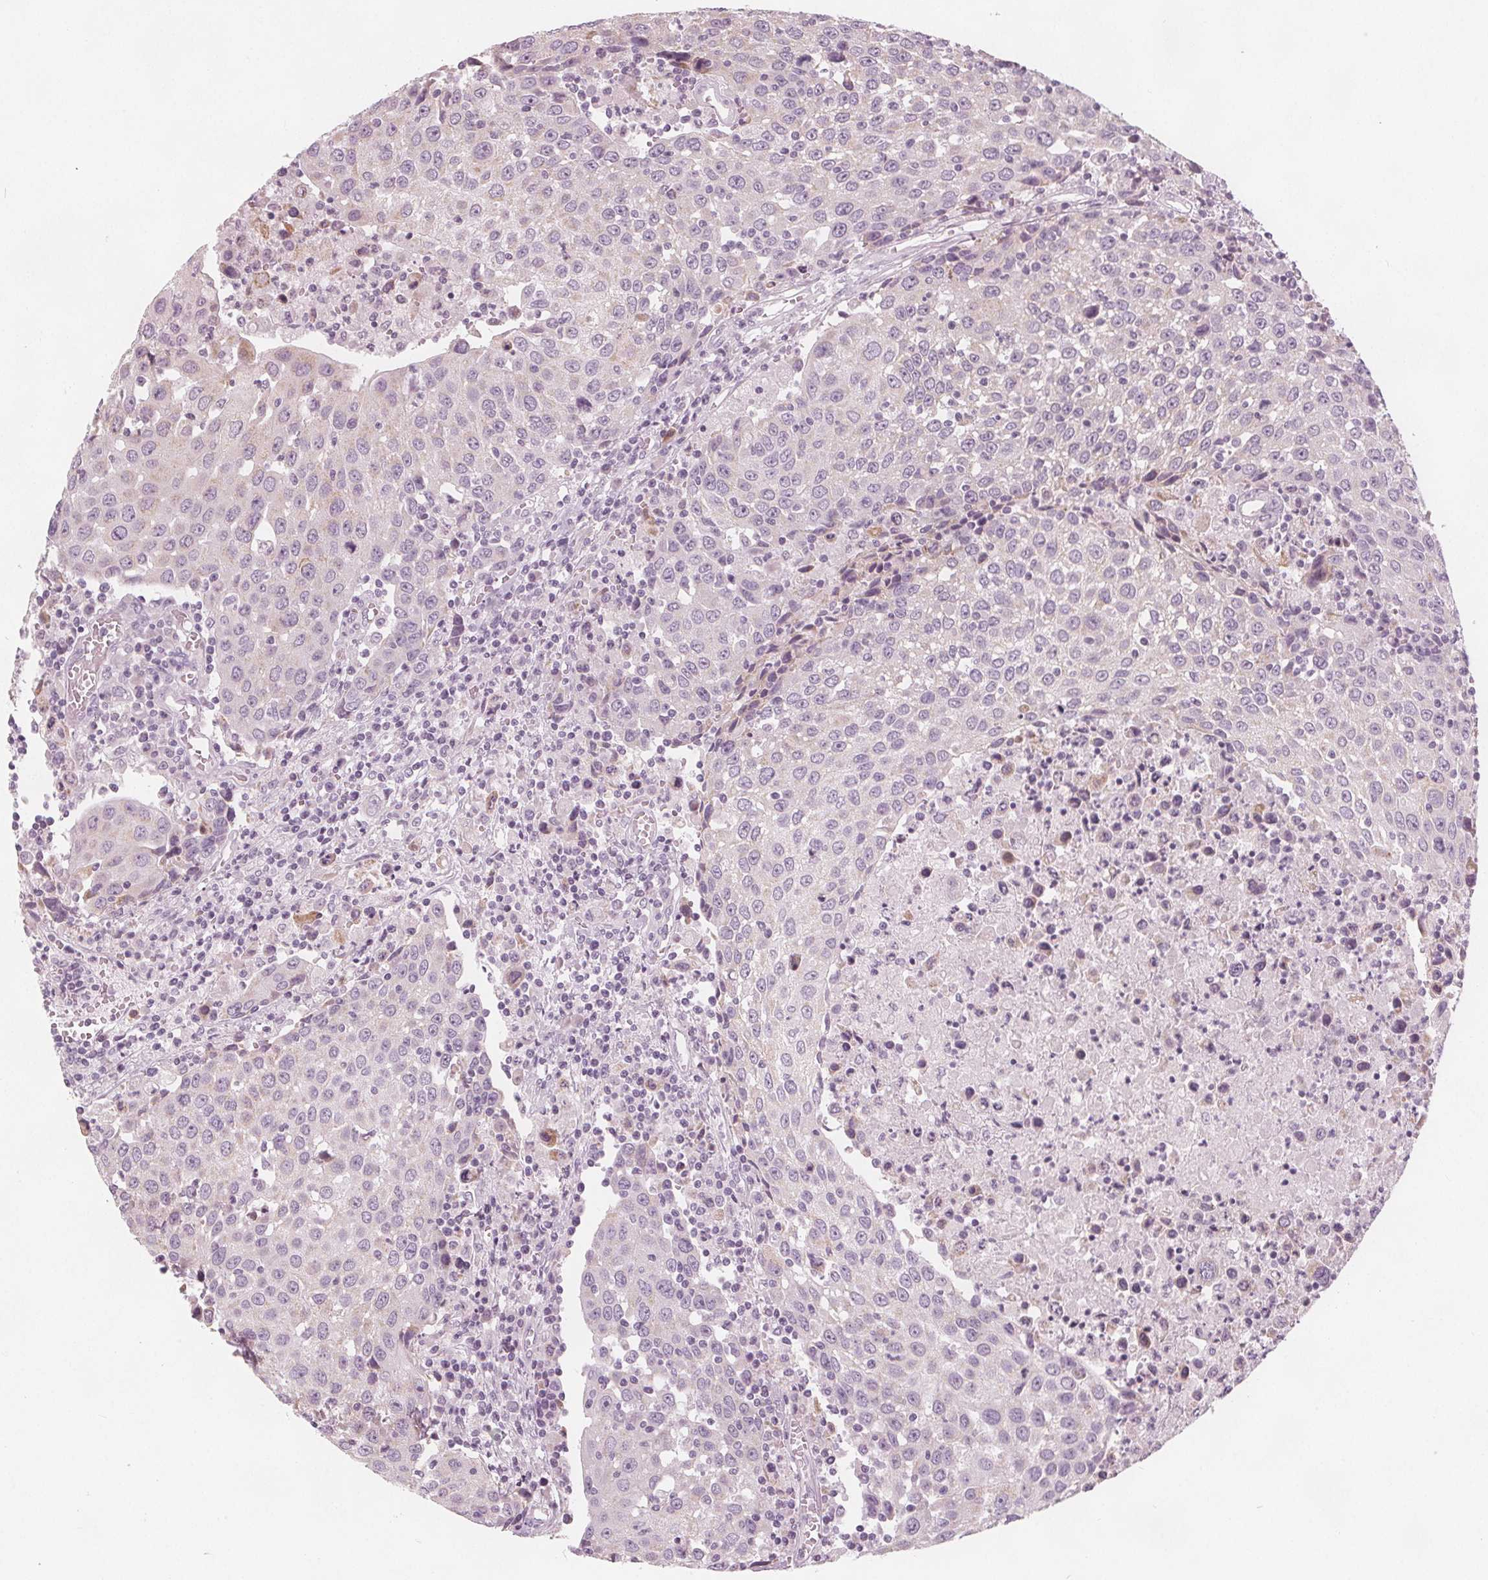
{"staining": {"intensity": "negative", "quantity": "none", "location": "none"}, "tissue": "urothelial cancer", "cell_type": "Tumor cells", "image_type": "cancer", "snomed": [{"axis": "morphology", "description": "Urothelial carcinoma, High grade"}, {"axis": "topography", "description": "Urinary bladder"}], "caption": "This is a histopathology image of IHC staining of urothelial cancer, which shows no staining in tumor cells. (Brightfield microscopy of DAB (3,3'-diaminobenzidine) immunohistochemistry at high magnification).", "gene": "BRSK1", "patient": {"sex": "female", "age": 85}}